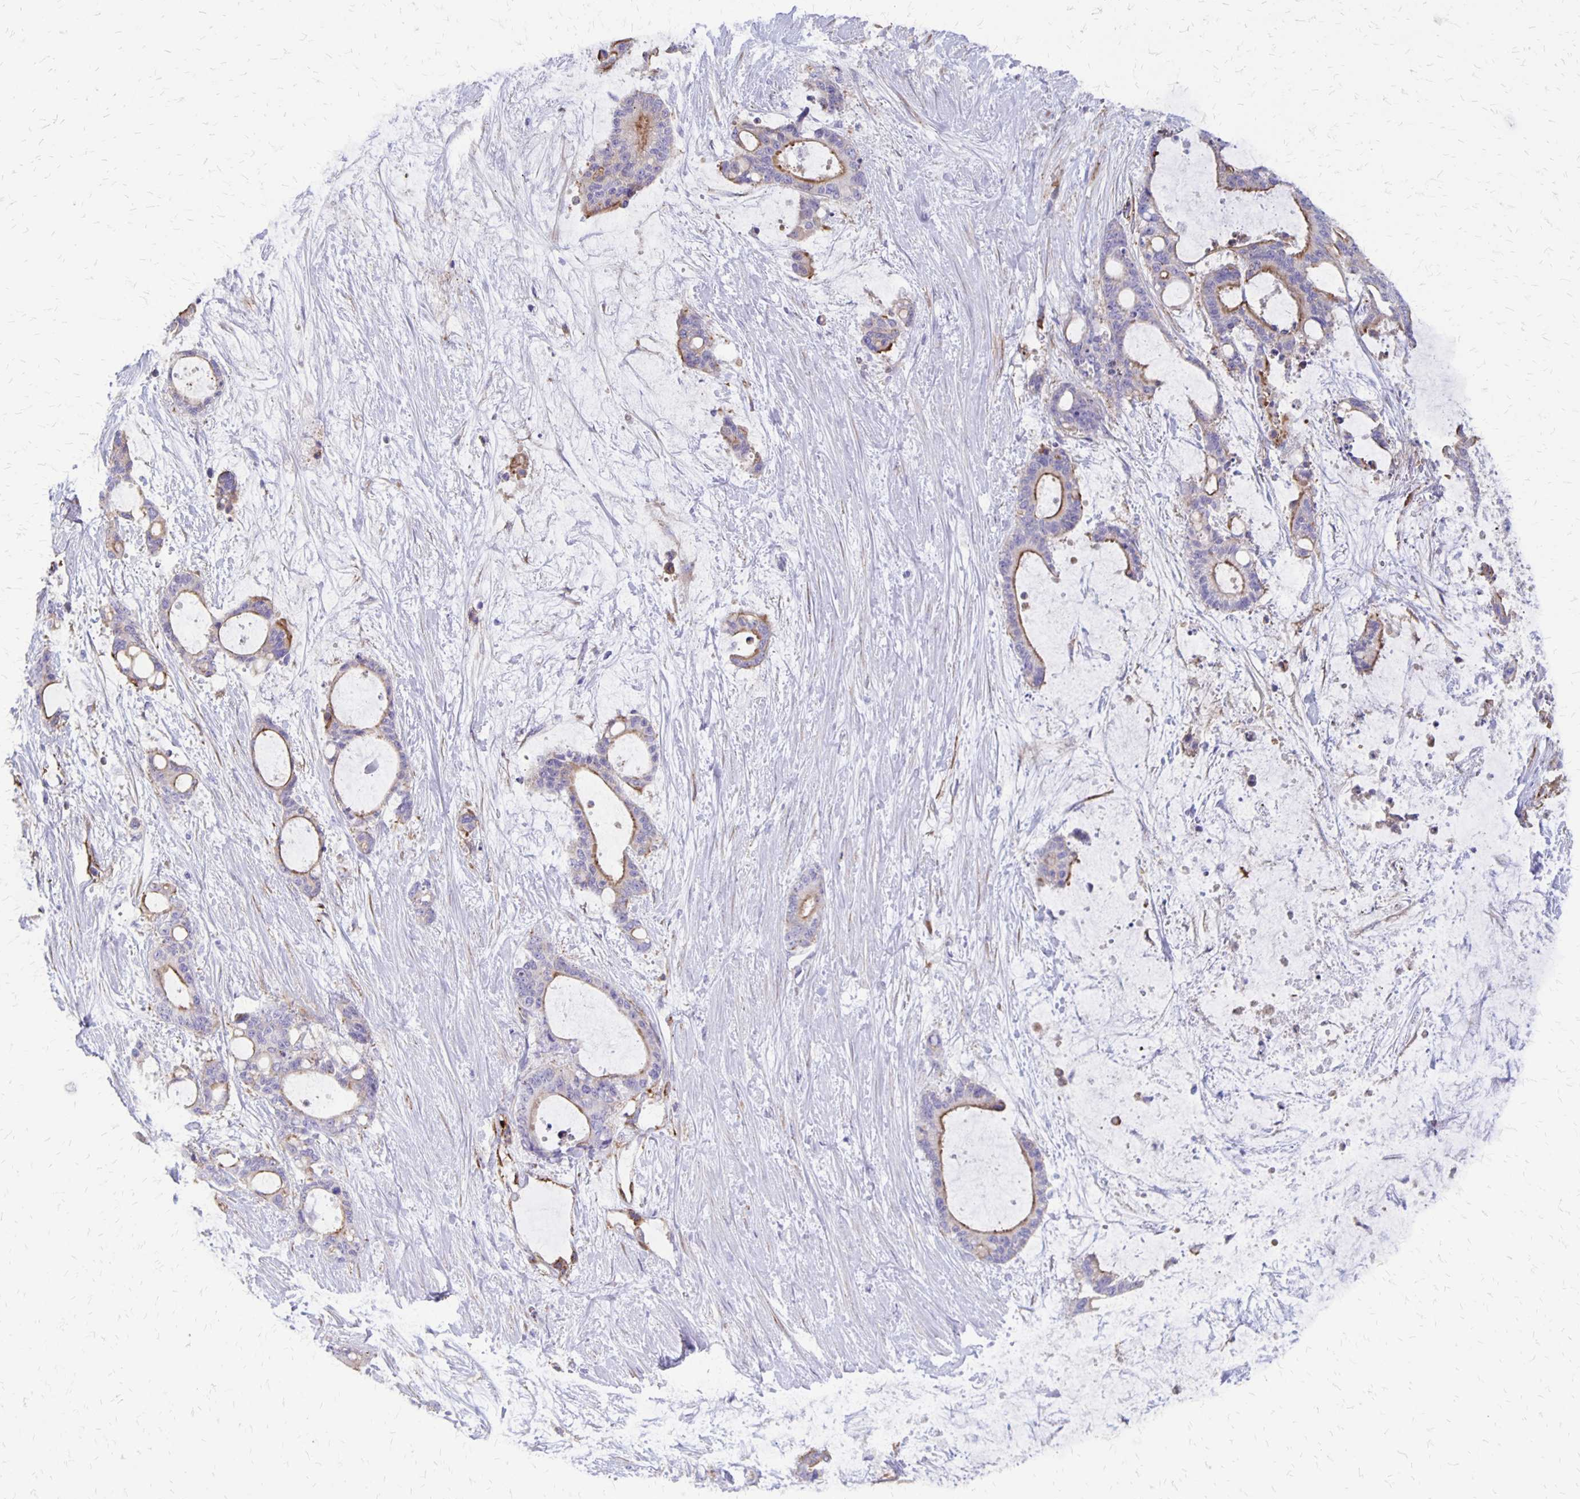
{"staining": {"intensity": "moderate", "quantity": "25%-75%", "location": "cytoplasmic/membranous"}, "tissue": "liver cancer", "cell_type": "Tumor cells", "image_type": "cancer", "snomed": [{"axis": "morphology", "description": "Normal tissue, NOS"}, {"axis": "morphology", "description": "Cholangiocarcinoma"}, {"axis": "topography", "description": "Liver"}, {"axis": "topography", "description": "Peripheral nerve tissue"}], "caption": "This is a micrograph of immunohistochemistry staining of cholangiocarcinoma (liver), which shows moderate expression in the cytoplasmic/membranous of tumor cells.", "gene": "SEPTIN5", "patient": {"sex": "female", "age": 73}}